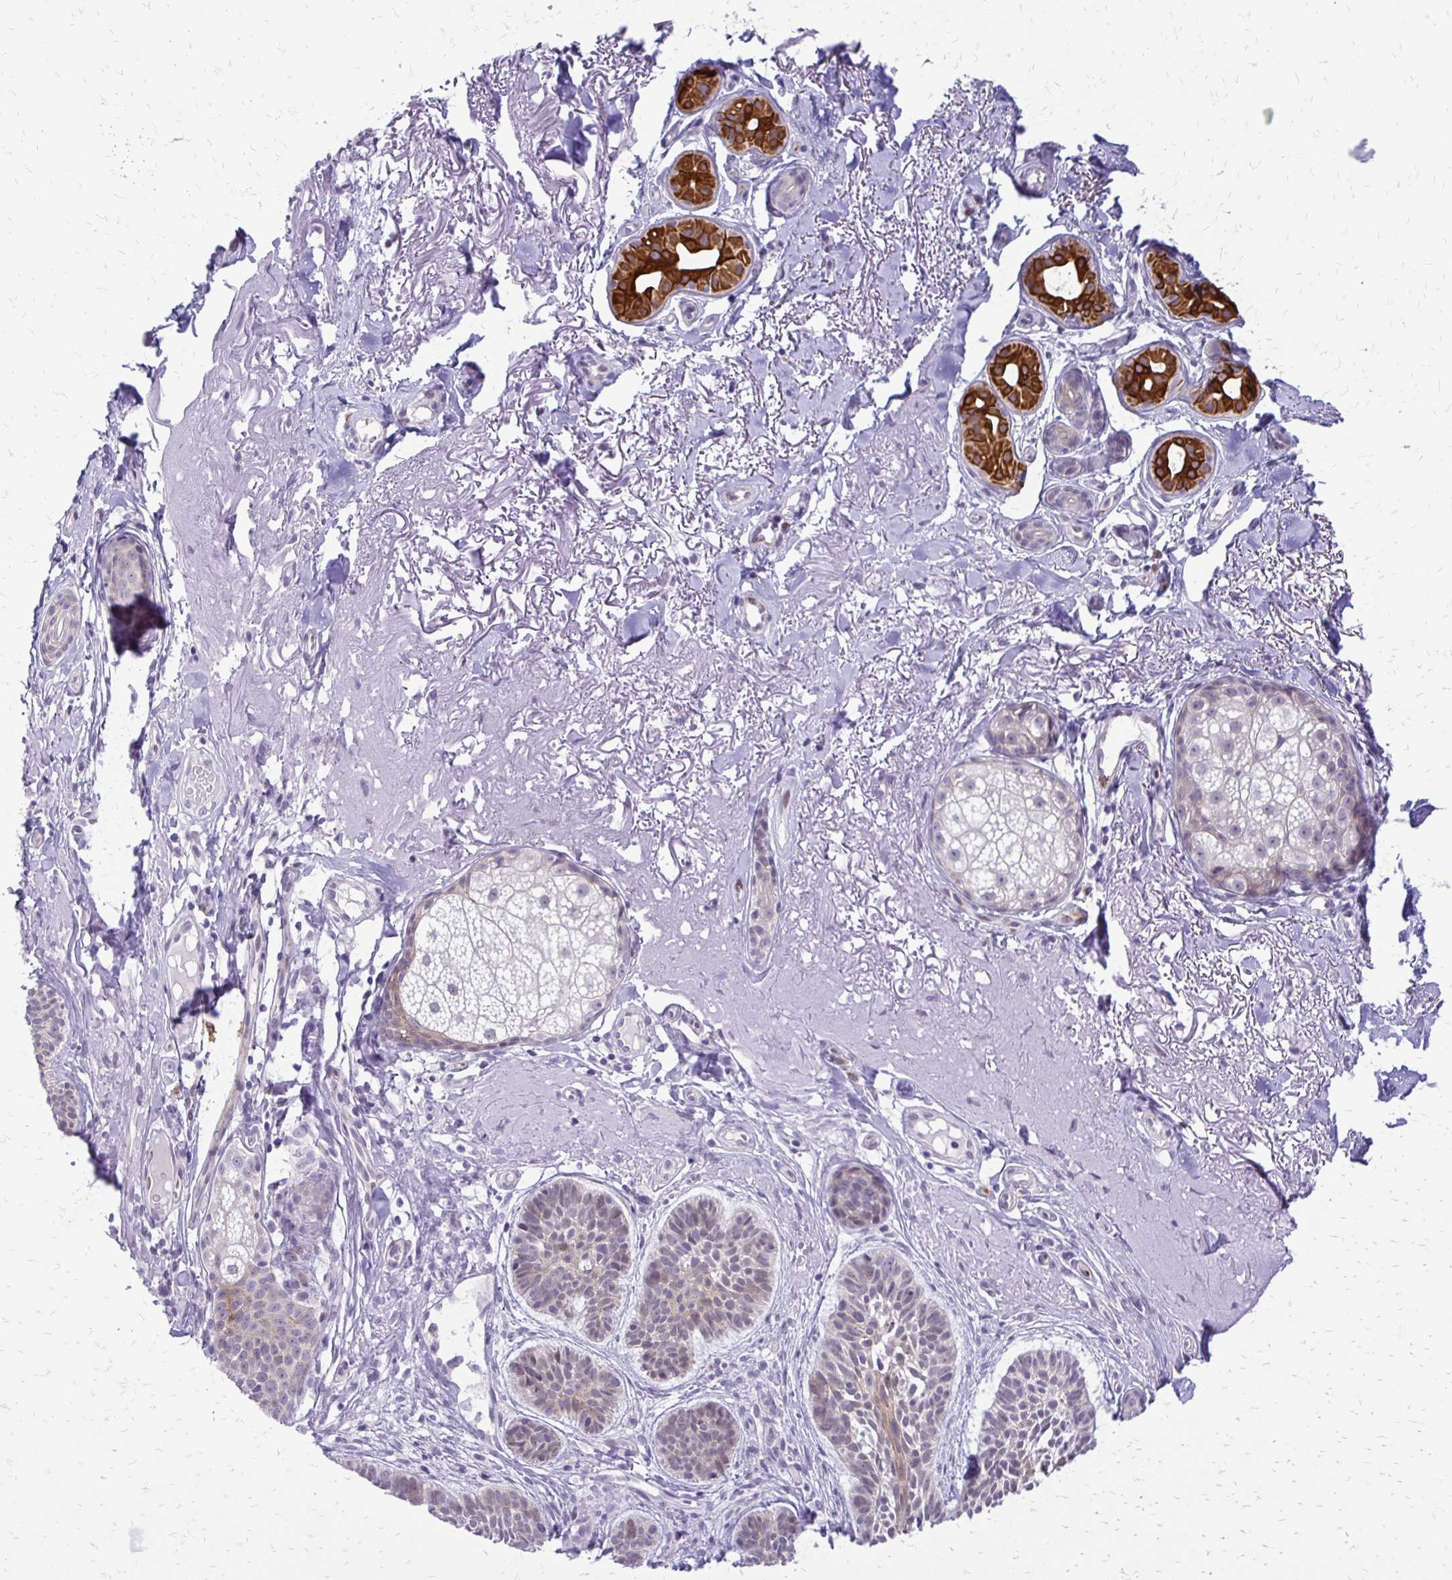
{"staining": {"intensity": "weak", "quantity": "<25%", "location": "cytoplasmic/membranous"}, "tissue": "skin cancer", "cell_type": "Tumor cells", "image_type": "cancer", "snomed": [{"axis": "morphology", "description": "Basal cell carcinoma"}, {"axis": "topography", "description": "Skin"}], "caption": "Immunohistochemistry histopathology image of skin cancer stained for a protein (brown), which reveals no staining in tumor cells. (DAB (3,3'-diaminobenzidine) immunohistochemistry (IHC) with hematoxylin counter stain).", "gene": "EPYC", "patient": {"sex": "male", "age": 78}}